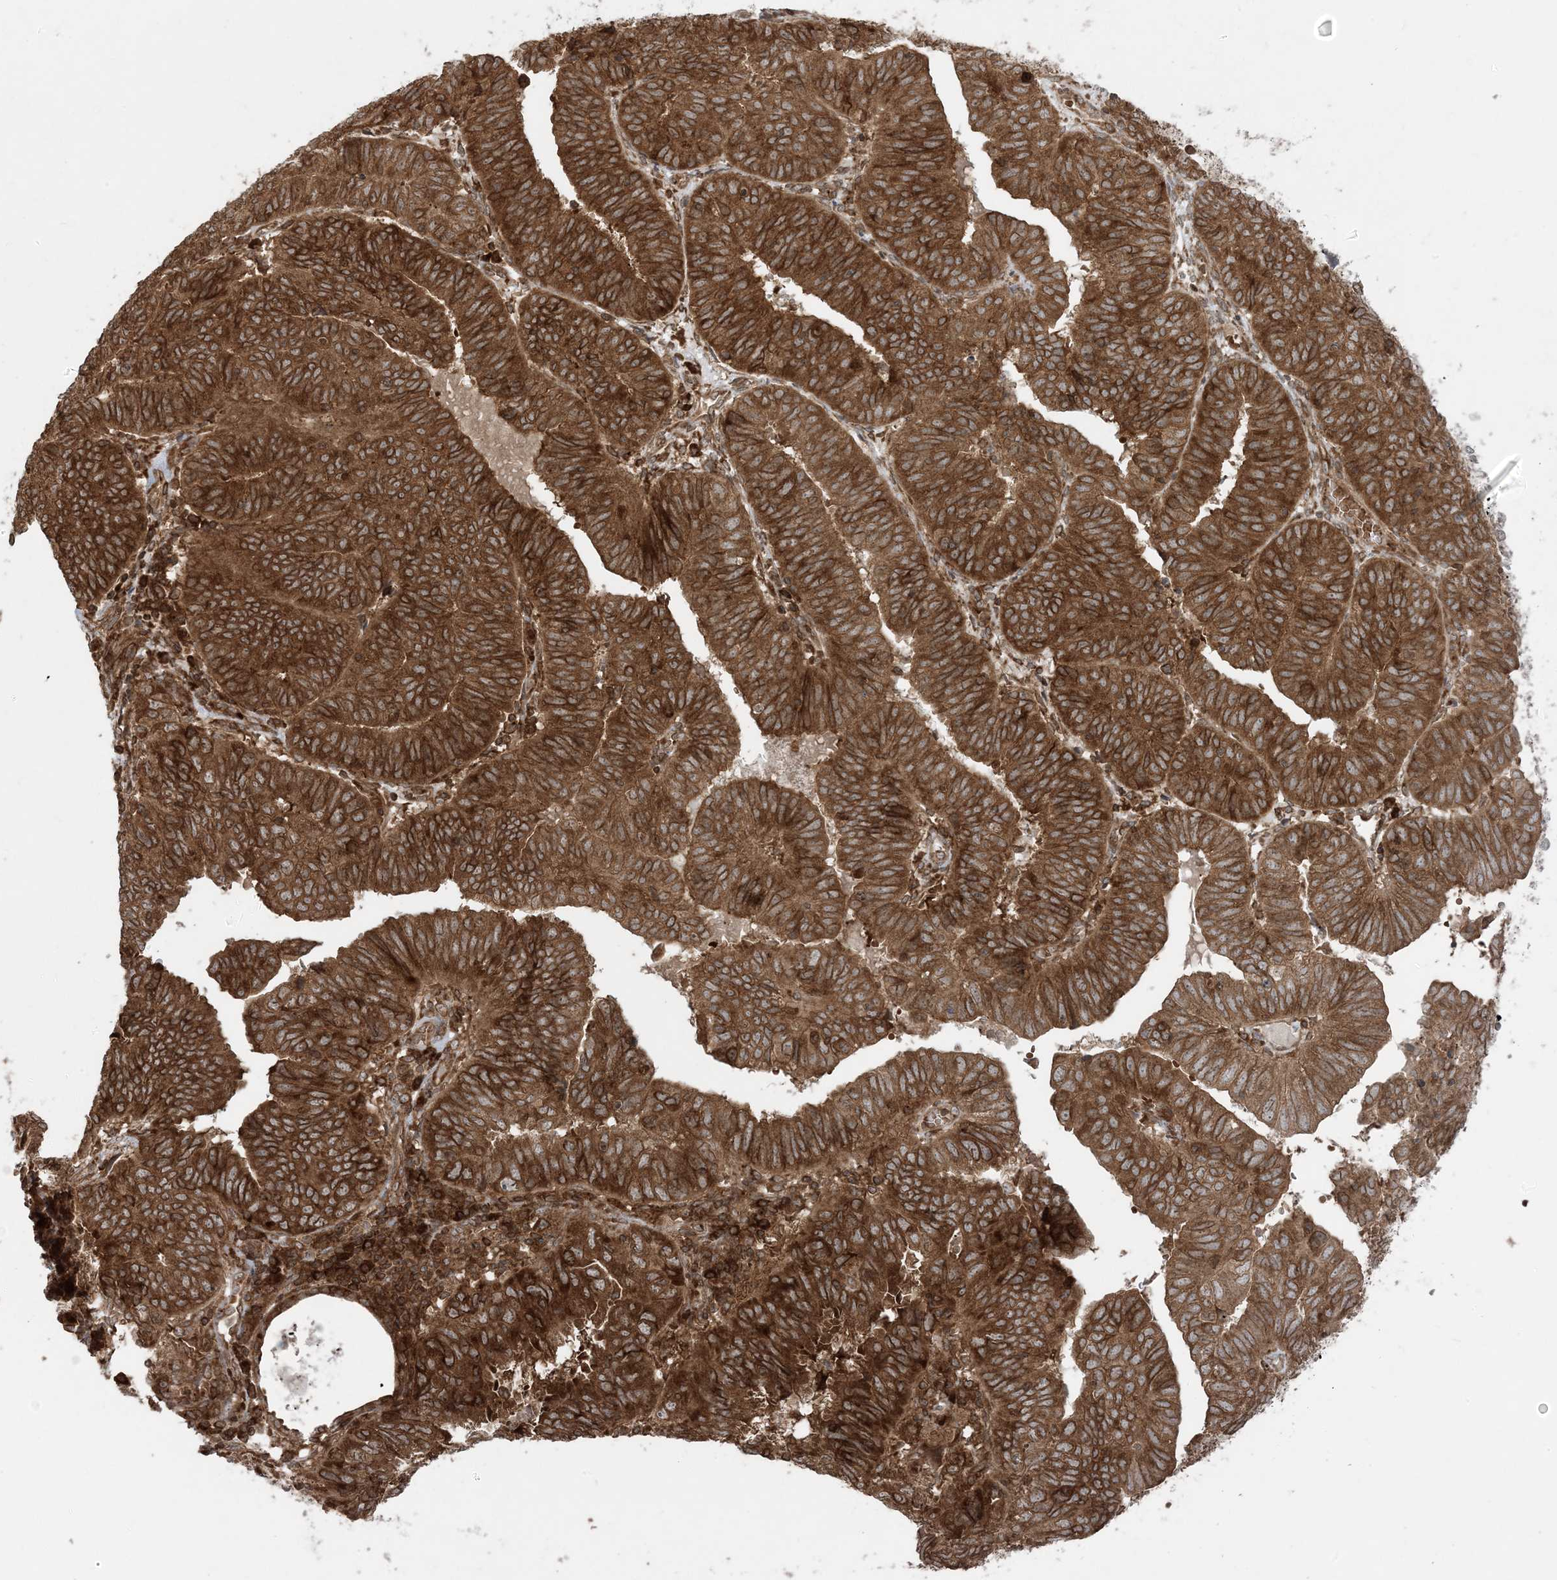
{"staining": {"intensity": "strong", "quantity": ">75%", "location": "cytoplasmic/membranous"}, "tissue": "endometrial cancer", "cell_type": "Tumor cells", "image_type": "cancer", "snomed": [{"axis": "morphology", "description": "Adenocarcinoma, NOS"}, {"axis": "topography", "description": "Uterus"}], "caption": "Immunohistochemistry histopathology image of endometrial adenocarcinoma stained for a protein (brown), which reveals high levels of strong cytoplasmic/membranous expression in approximately >75% of tumor cells.", "gene": "DDX19B", "patient": {"sex": "female", "age": 77}}